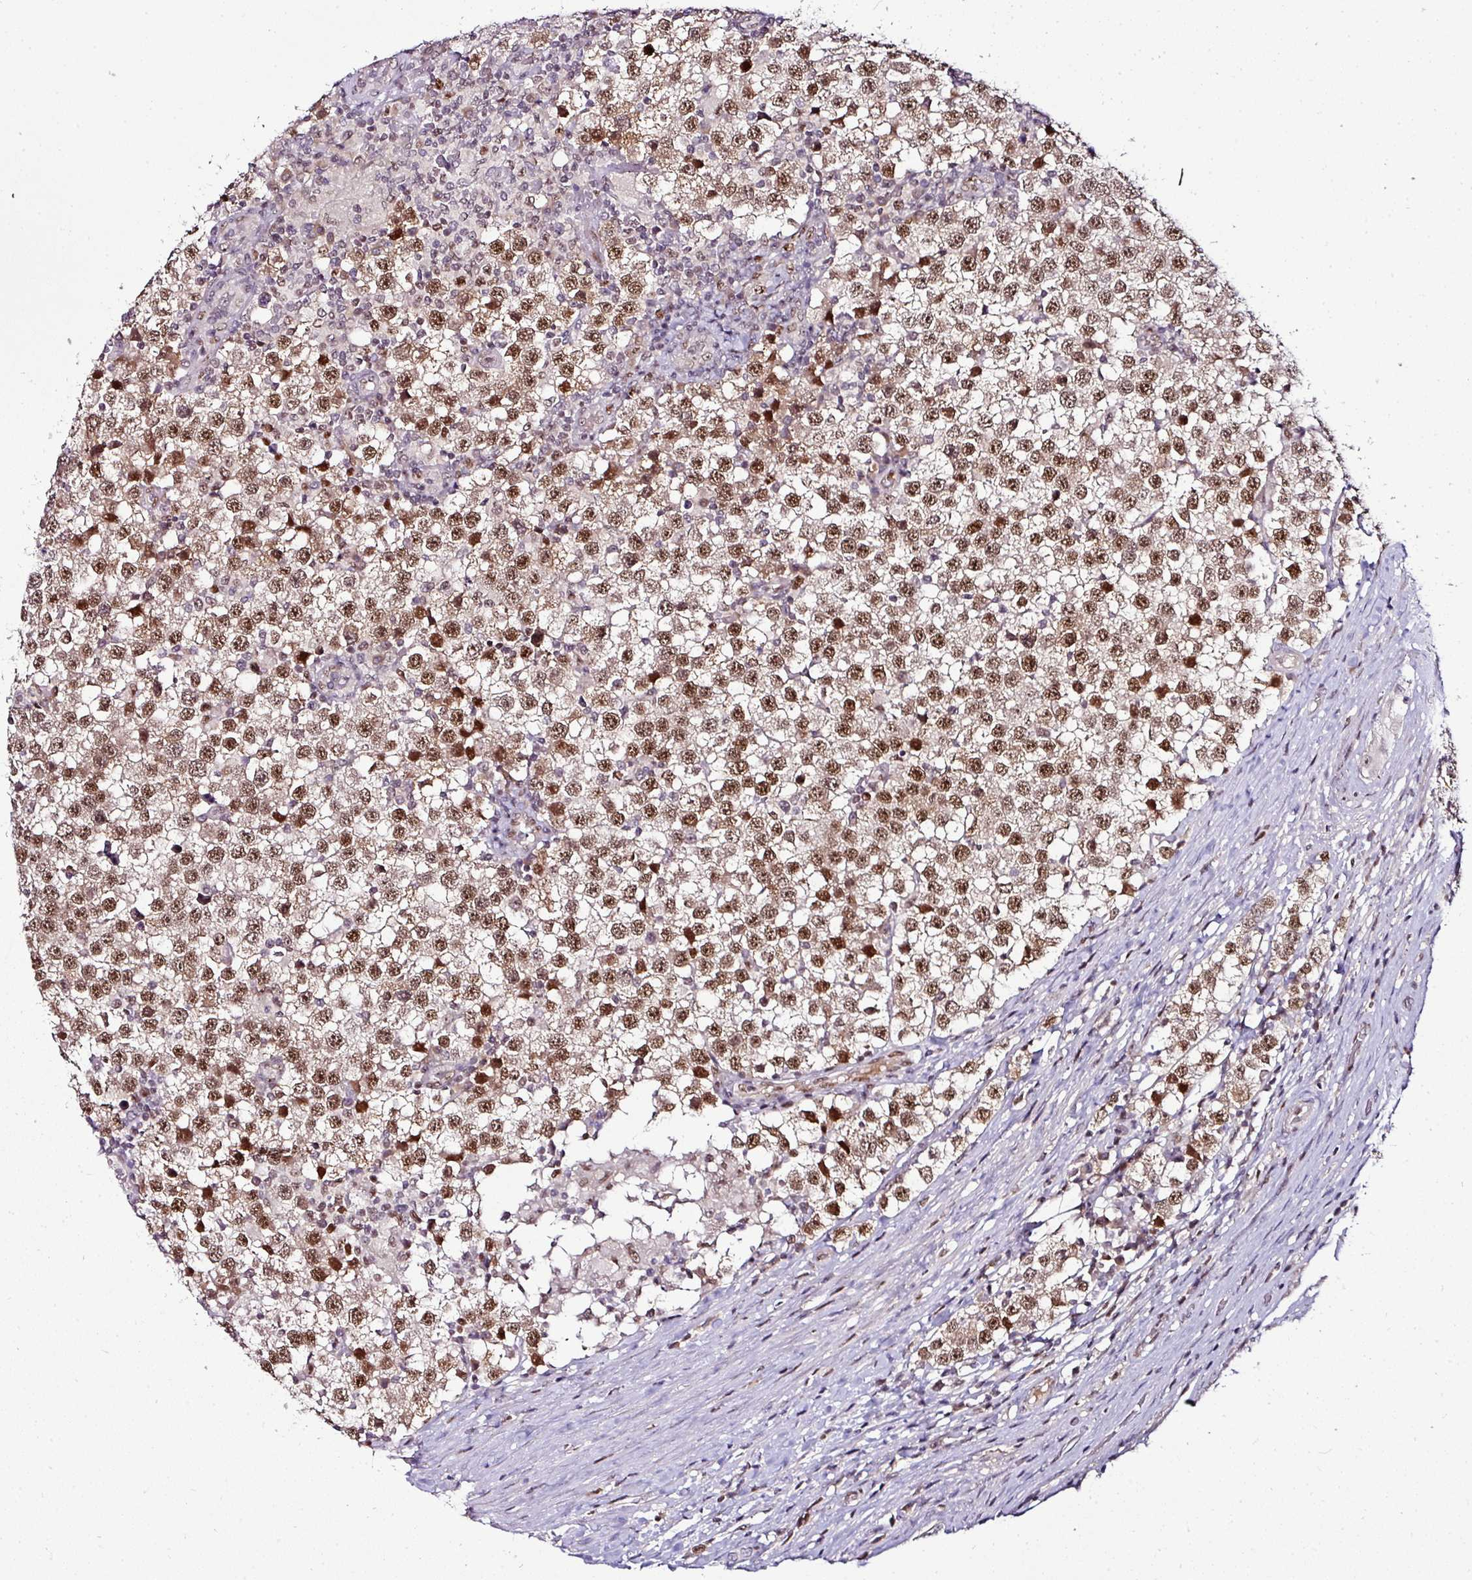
{"staining": {"intensity": "moderate", "quantity": ">75%", "location": "nuclear"}, "tissue": "testis cancer", "cell_type": "Tumor cells", "image_type": "cancer", "snomed": [{"axis": "morphology", "description": "Seminoma, NOS"}, {"axis": "topography", "description": "Testis"}], "caption": "Immunohistochemical staining of seminoma (testis) shows medium levels of moderate nuclear positivity in approximately >75% of tumor cells. (Stains: DAB (3,3'-diaminobenzidine) in brown, nuclei in blue, Microscopy: brightfield microscopy at high magnification).", "gene": "KLF16", "patient": {"sex": "male", "age": 34}}